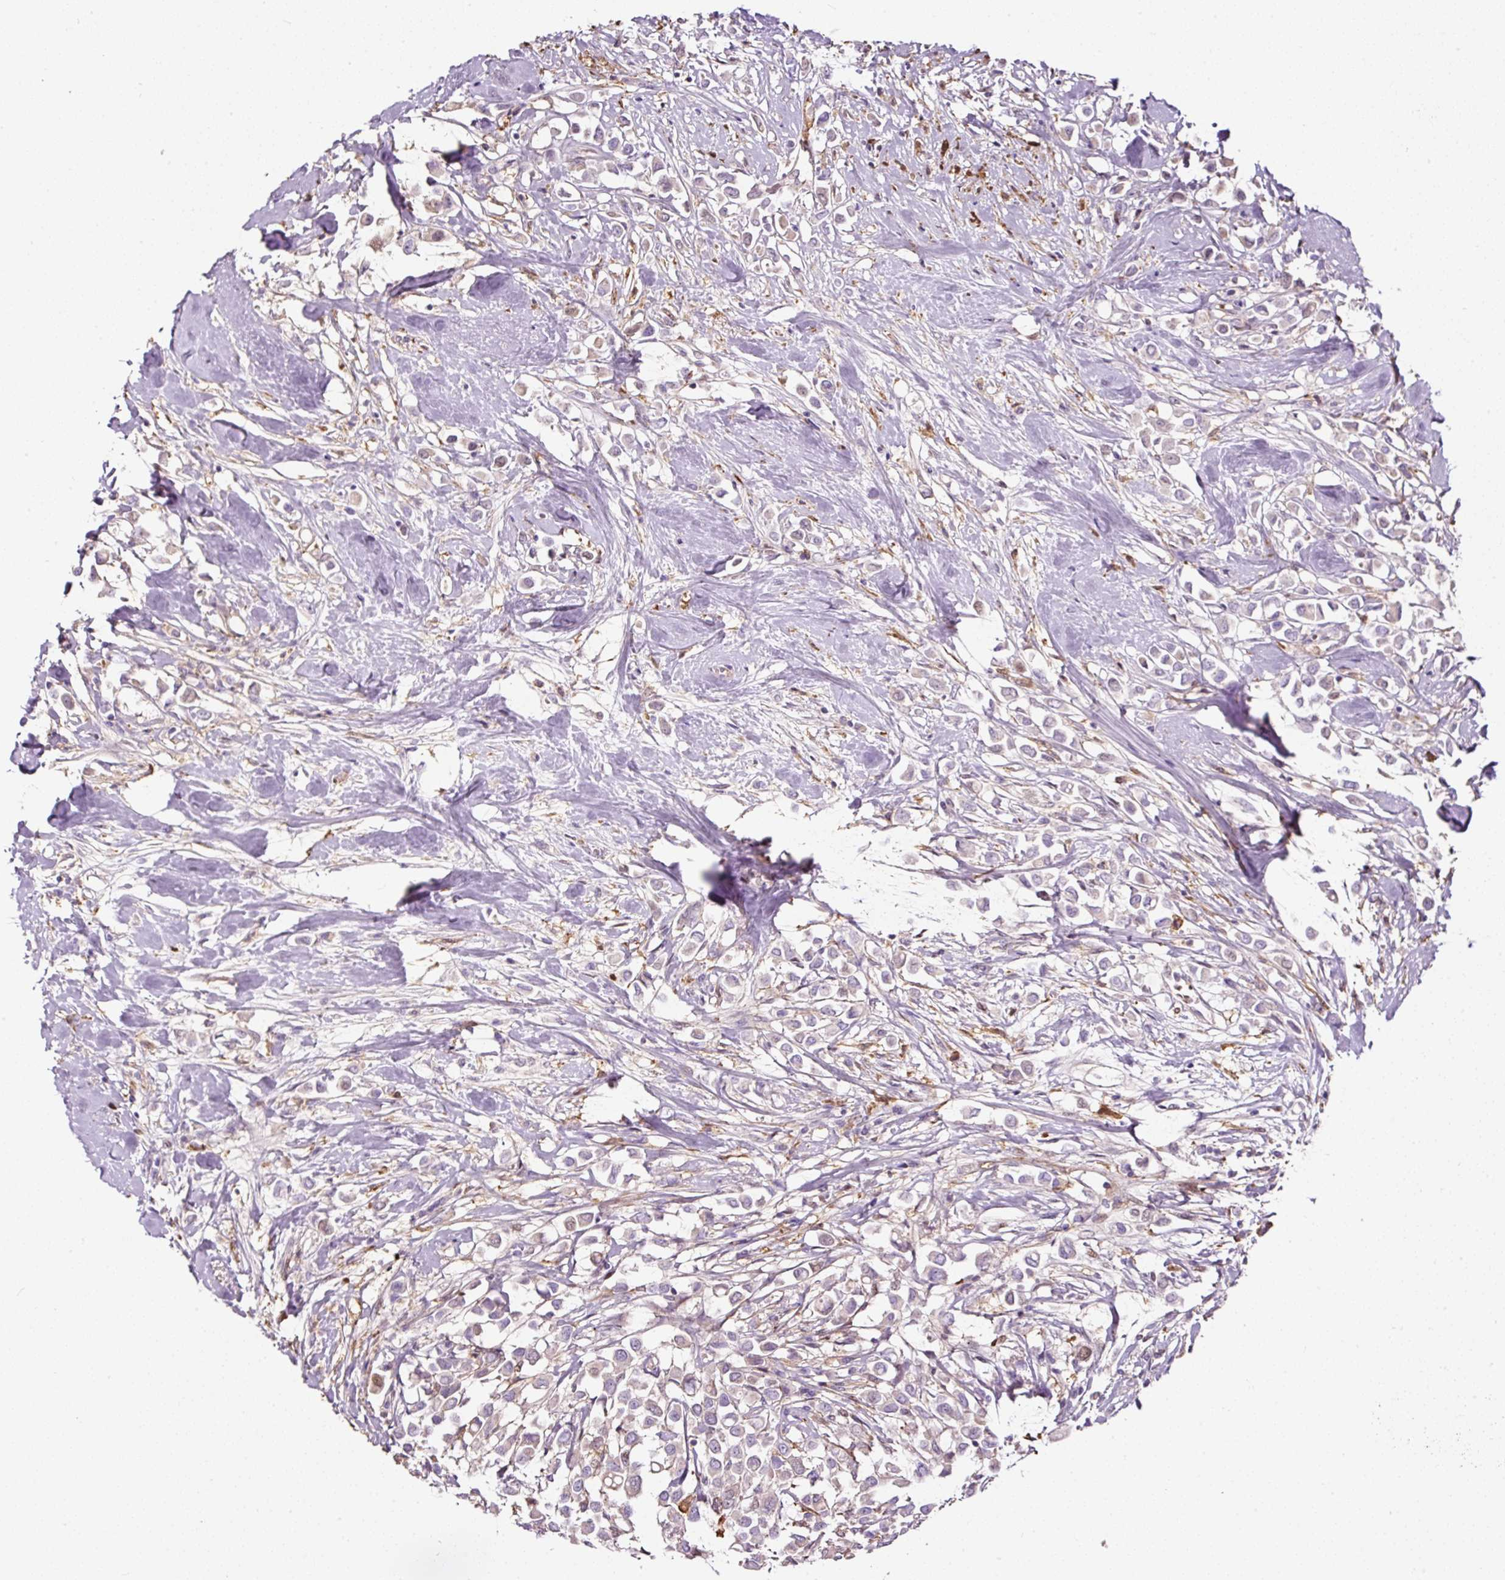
{"staining": {"intensity": "weak", "quantity": "<25%", "location": "cytoplasmic/membranous"}, "tissue": "breast cancer", "cell_type": "Tumor cells", "image_type": "cancer", "snomed": [{"axis": "morphology", "description": "Duct carcinoma"}, {"axis": "topography", "description": "Breast"}], "caption": "High power microscopy histopathology image of an immunohistochemistry histopathology image of breast cancer (intraductal carcinoma), revealing no significant expression in tumor cells. The staining is performed using DAB (3,3'-diaminobenzidine) brown chromogen with nuclei counter-stained in using hematoxylin.", "gene": "LRRC24", "patient": {"sex": "female", "age": 61}}